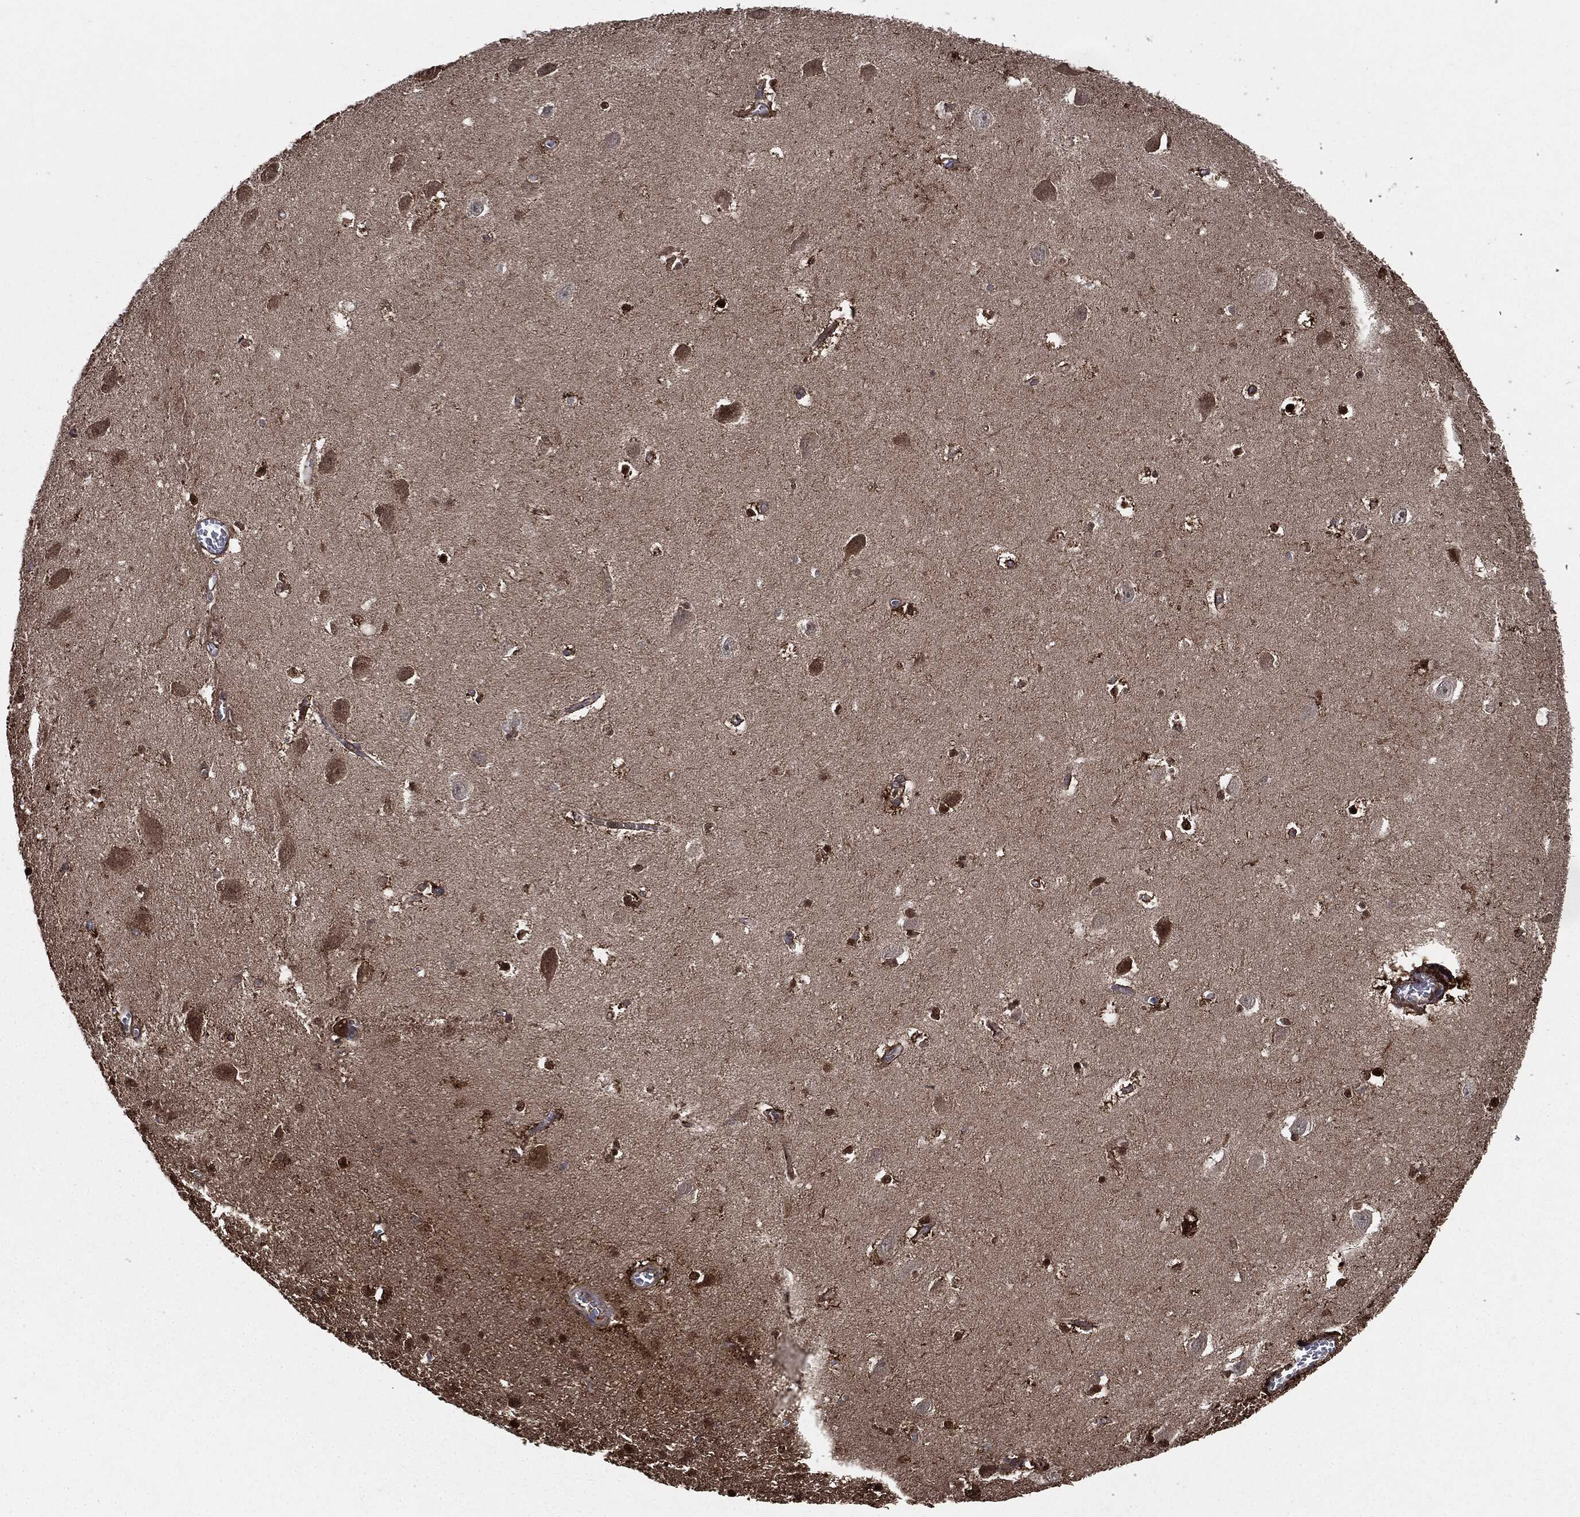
{"staining": {"intensity": "strong", "quantity": "<25%", "location": "cytoplasmic/membranous,nuclear"}, "tissue": "hippocampus", "cell_type": "Glial cells", "image_type": "normal", "snomed": [{"axis": "morphology", "description": "Normal tissue, NOS"}, {"axis": "topography", "description": "Hippocampus"}], "caption": "This image demonstrates IHC staining of unremarkable human hippocampus, with medium strong cytoplasmic/membranous,nuclear staining in about <25% of glial cells.", "gene": "PLOD3", "patient": {"sex": "female", "age": 64}}